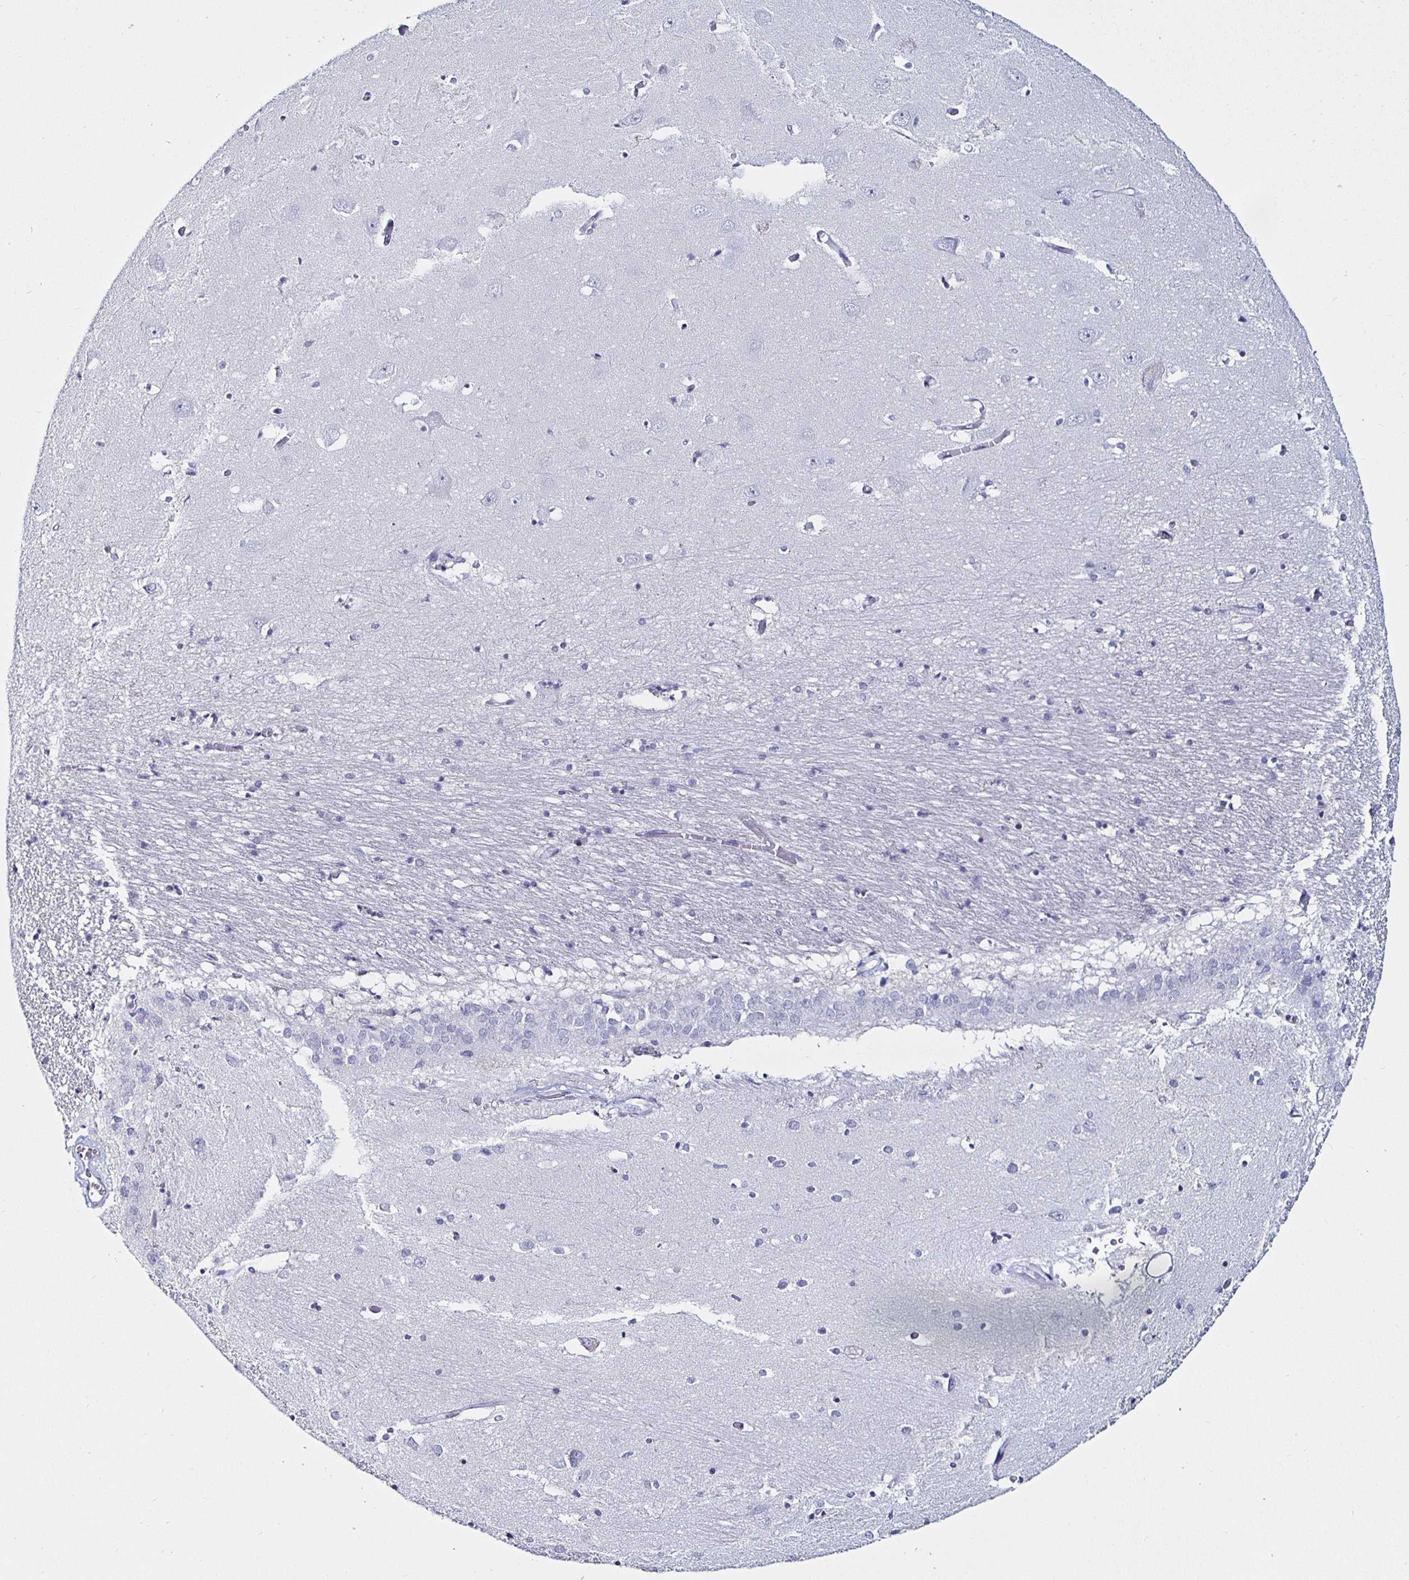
{"staining": {"intensity": "negative", "quantity": "none", "location": "none"}, "tissue": "caudate", "cell_type": "Glial cells", "image_type": "normal", "snomed": [{"axis": "morphology", "description": "Normal tissue, NOS"}, {"axis": "topography", "description": "Lateral ventricle wall"}, {"axis": "topography", "description": "Hippocampus"}], "caption": "IHC micrograph of normal caudate stained for a protein (brown), which demonstrates no positivity in glial cells.", "gene": "KRT4", "patient": {"sex": "female", "age": 63}}